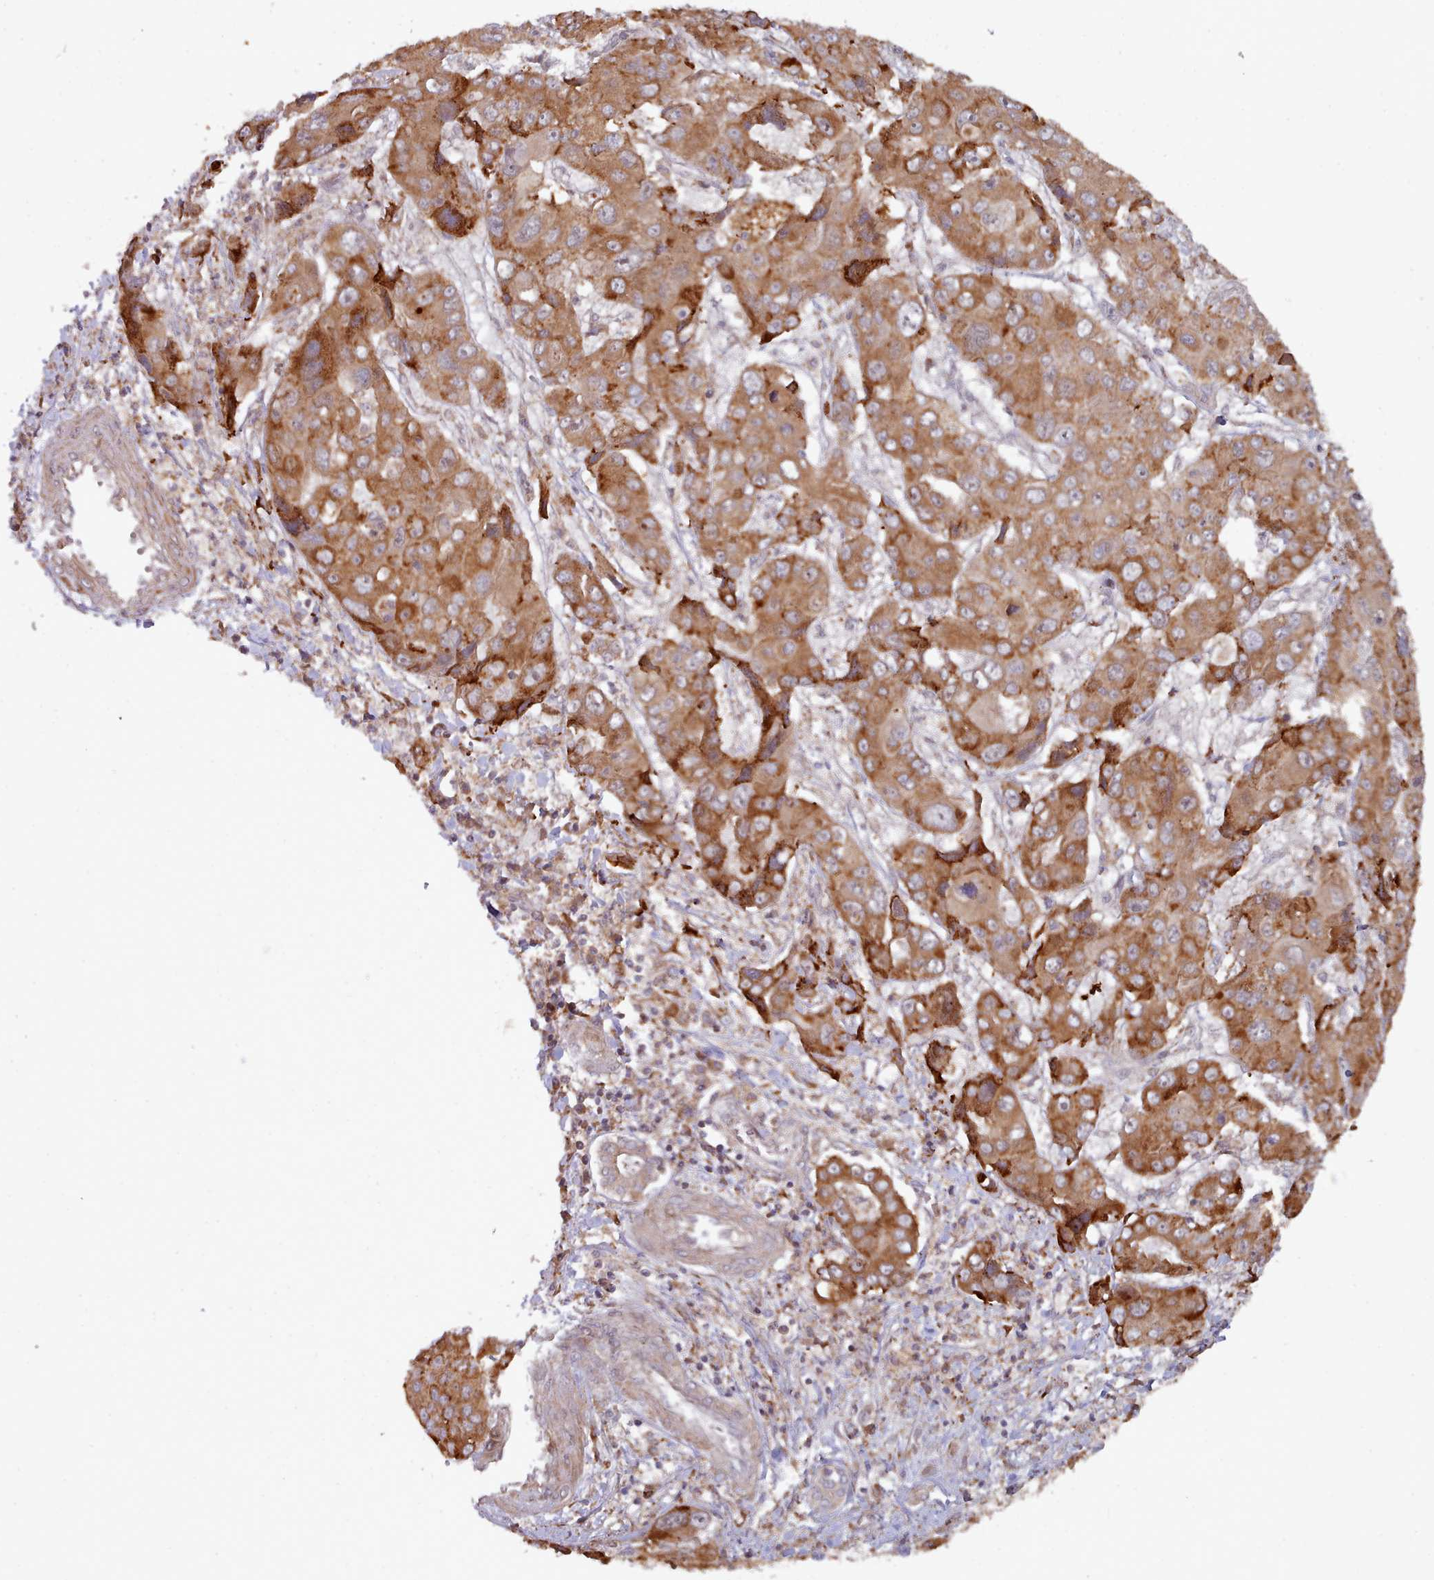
{"staining": {"intensity": "moderate", "quantity": ">75%", "location": "cytoplasmic/membranous"}, "tissue": "liver cancer", "cell_type": "Tumor cells", "image_type": "cancer", "snomed": [{"axis": "morphology", "description": "Cholangiocarcinoma"}, {"axis": "topography", "description": "Liver"}], "caption": "This histopathology image reveals immunohistochemistry staining of cholangiocarcinoma (liver), with medium moderate cytoplasmic/membranous positivity in approximately >75% of tumor cells.", "gene": "TRIM26", "patient": {"sex": "male", "age": 67}}